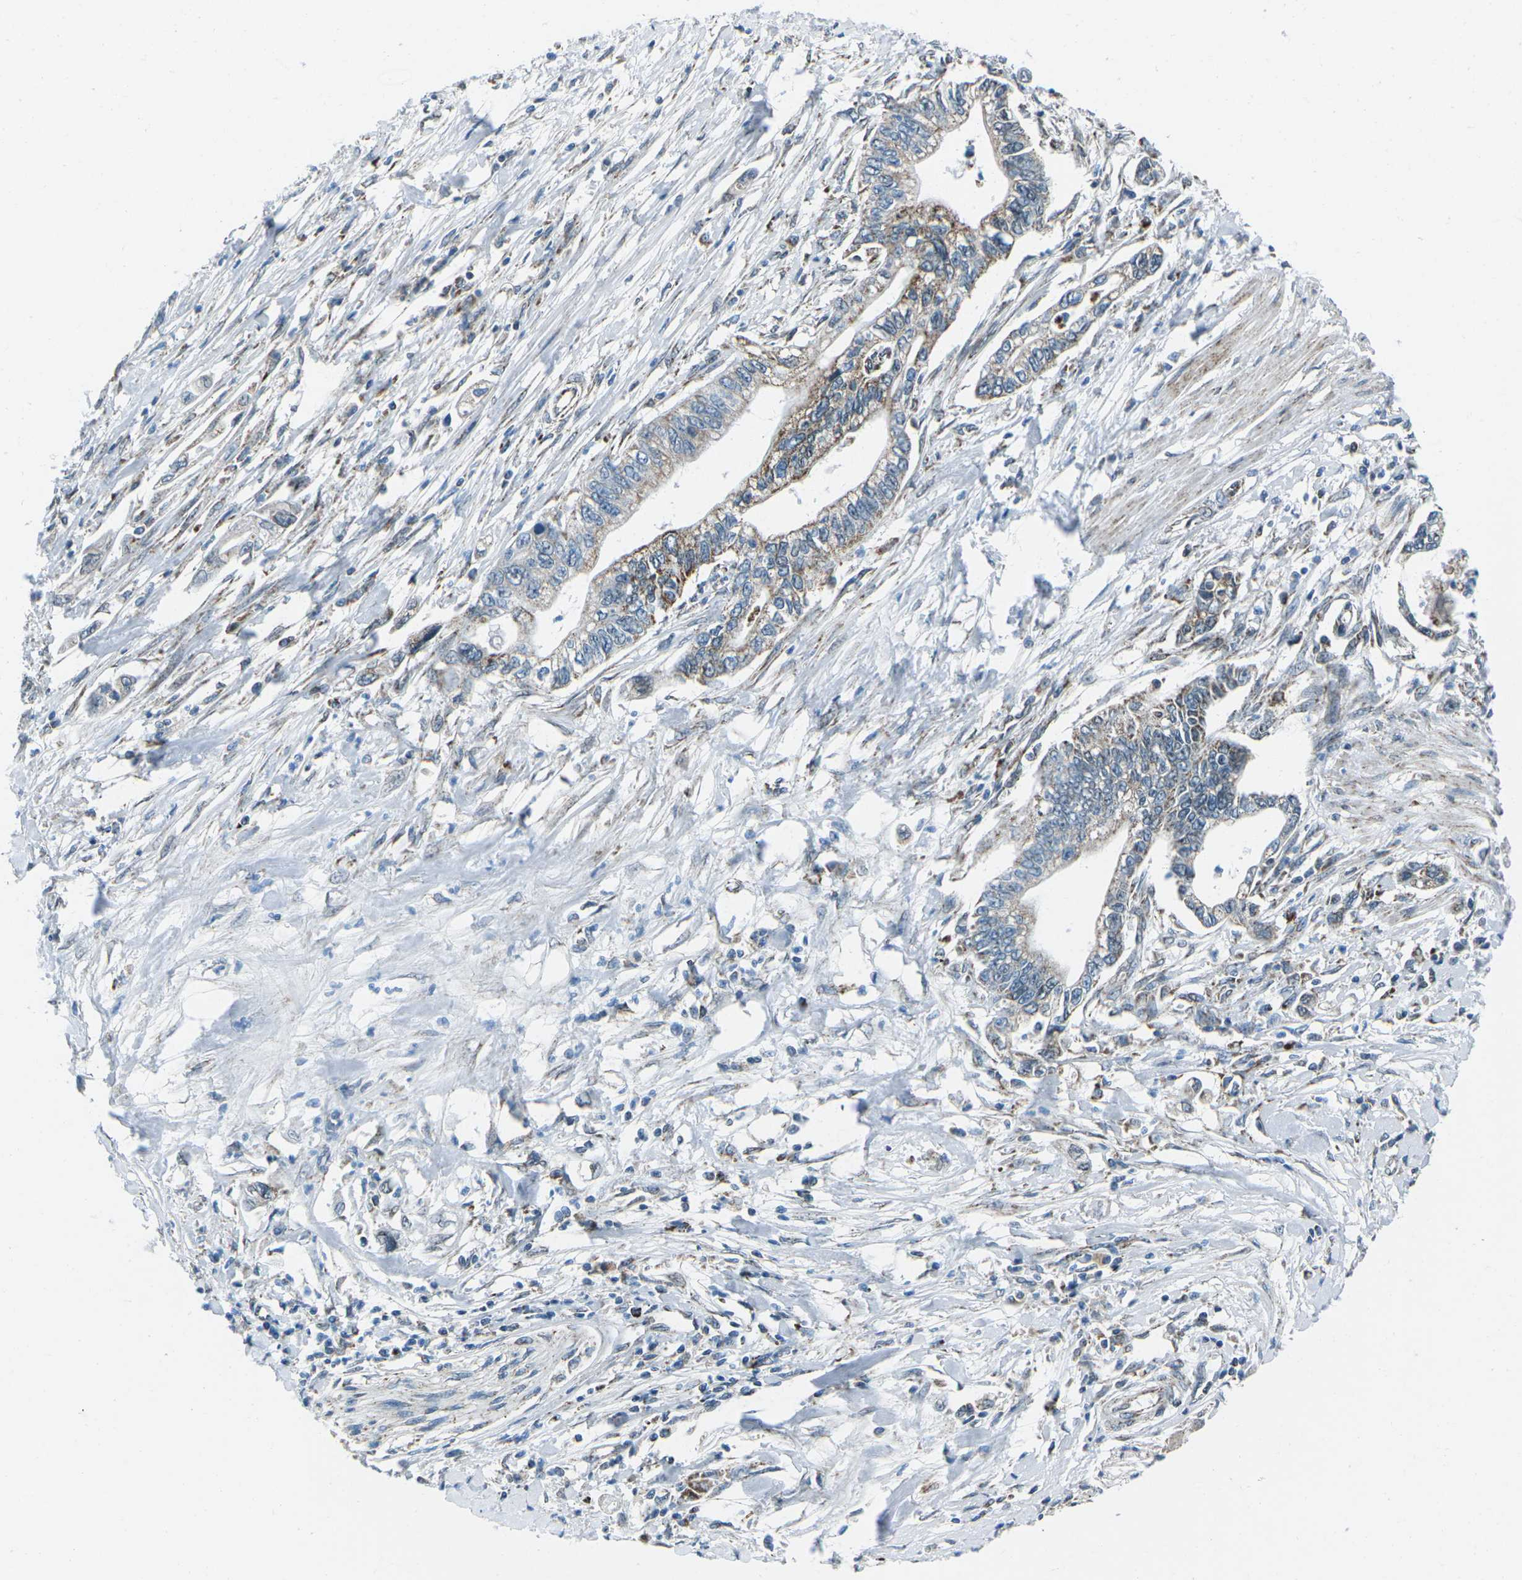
{"staining": {"intensity": "moderate", "quantity": "25%-75%", "location": "cytoplasmic/membranous"}, "tissue": "pancreatic cancer", "cell_type": "Tumor cells", "image_type": "cancer", "snomed": [{"axis": "morphology", "description": "Adenocarcinoma, NOS"}, {"axis": "topography", "description": "Pancreas"}], "caption": "Tumor cells demonstrate medium levels of moderate cytoplasmic/membranous staining in approximately 25%-75% of cells in pancreatic cancer.", "gene": "RFESD", "patient": {"sex": "male", "age": 56}}